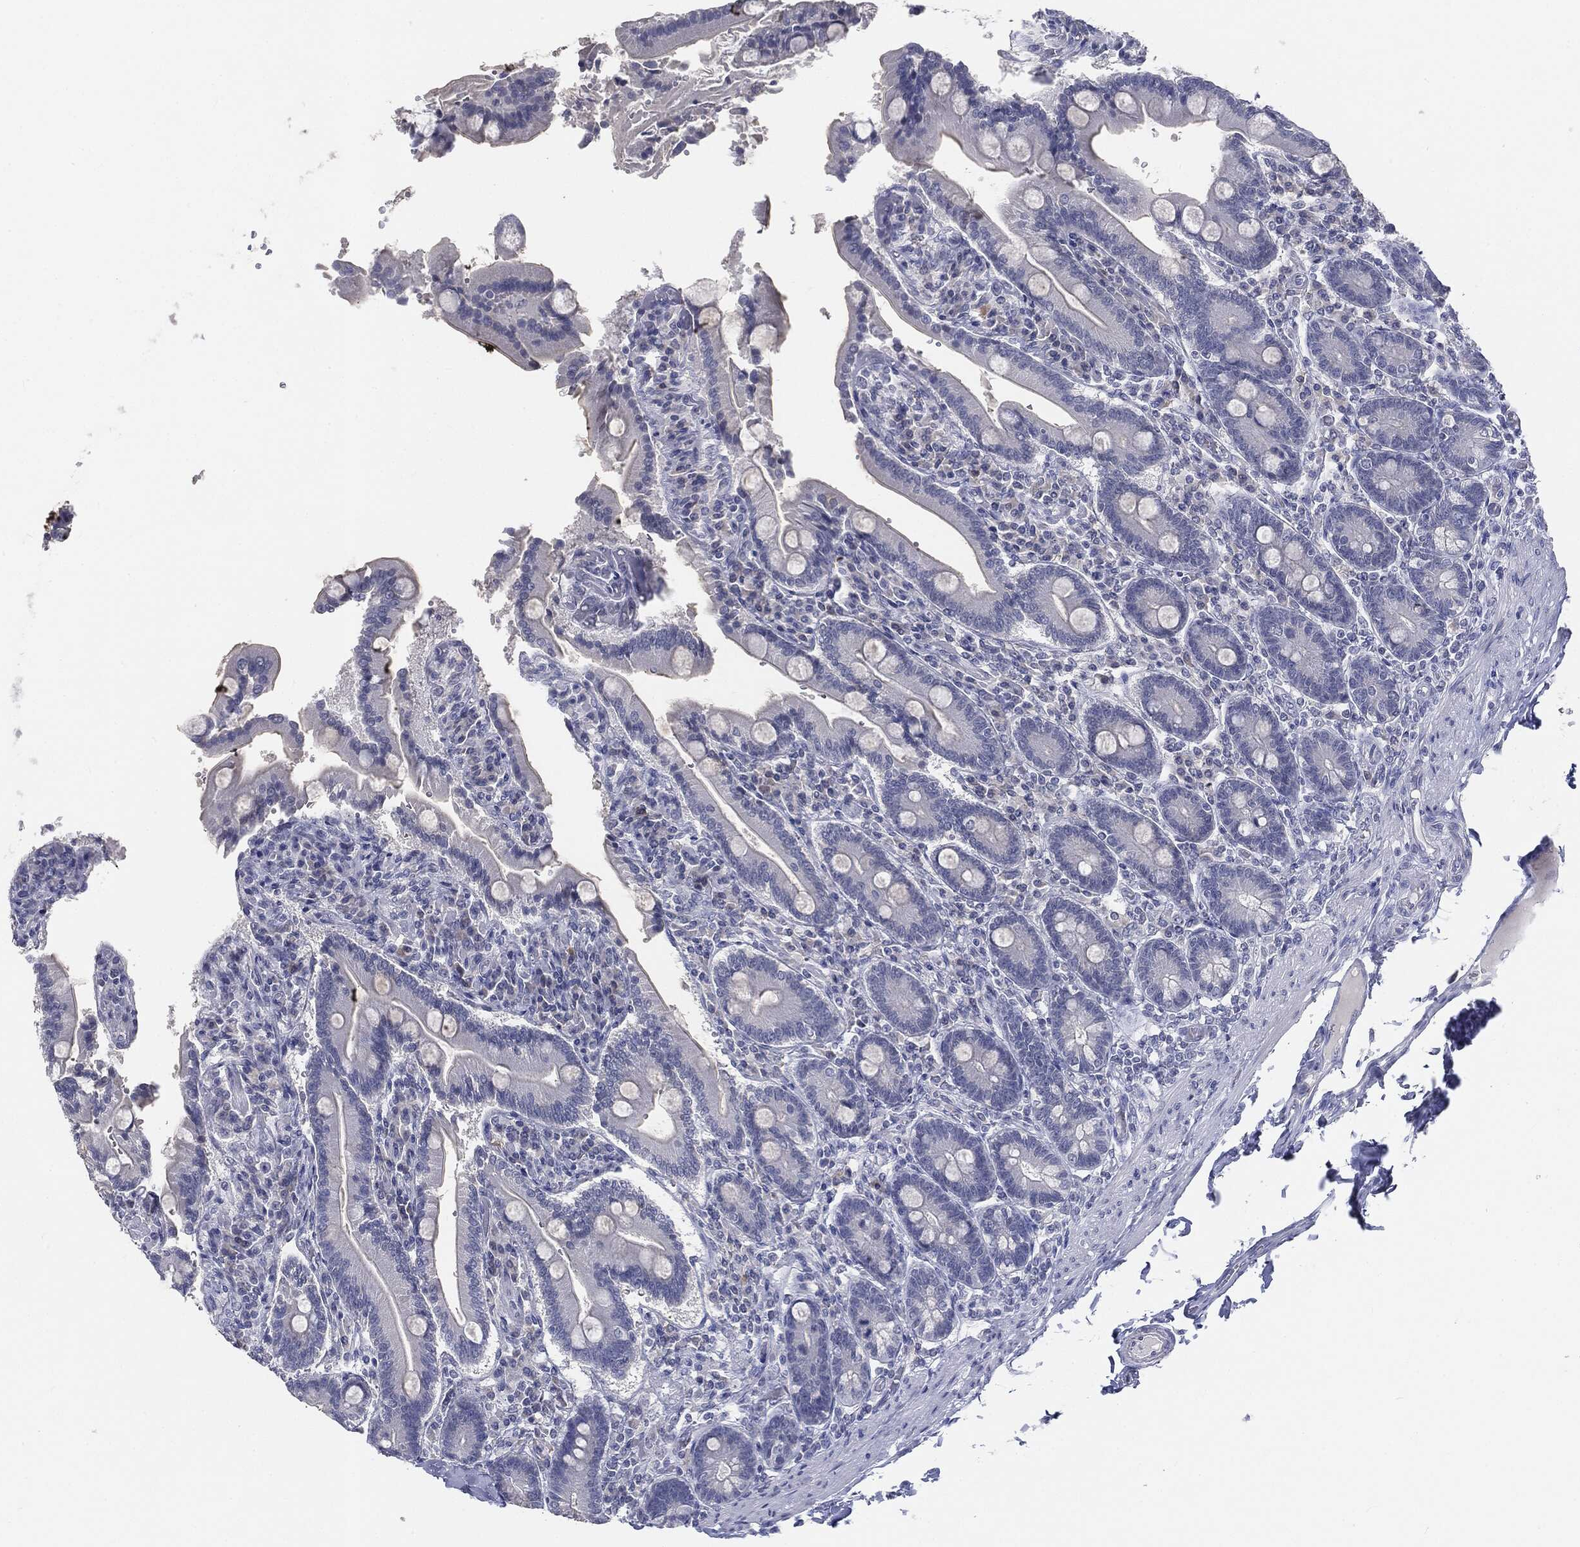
{"staining": {"intensity": "negative", "quantity": "none", "location": "none"}, "tissue": "duodenum", "cell_type": "Glandular cells", "image_type": "normal", "snomed": [{"axis": "morphology", "description": "Normal tissue, NOS"}, {"axis": "topography", "description": "Duodenum"}], "caption": "Immunohistochemistry (IHC) of benign duodenum reveals no staining in glandular cells.", "gene": "CGB1", "patient": {"sex": "female", "age": 62}}